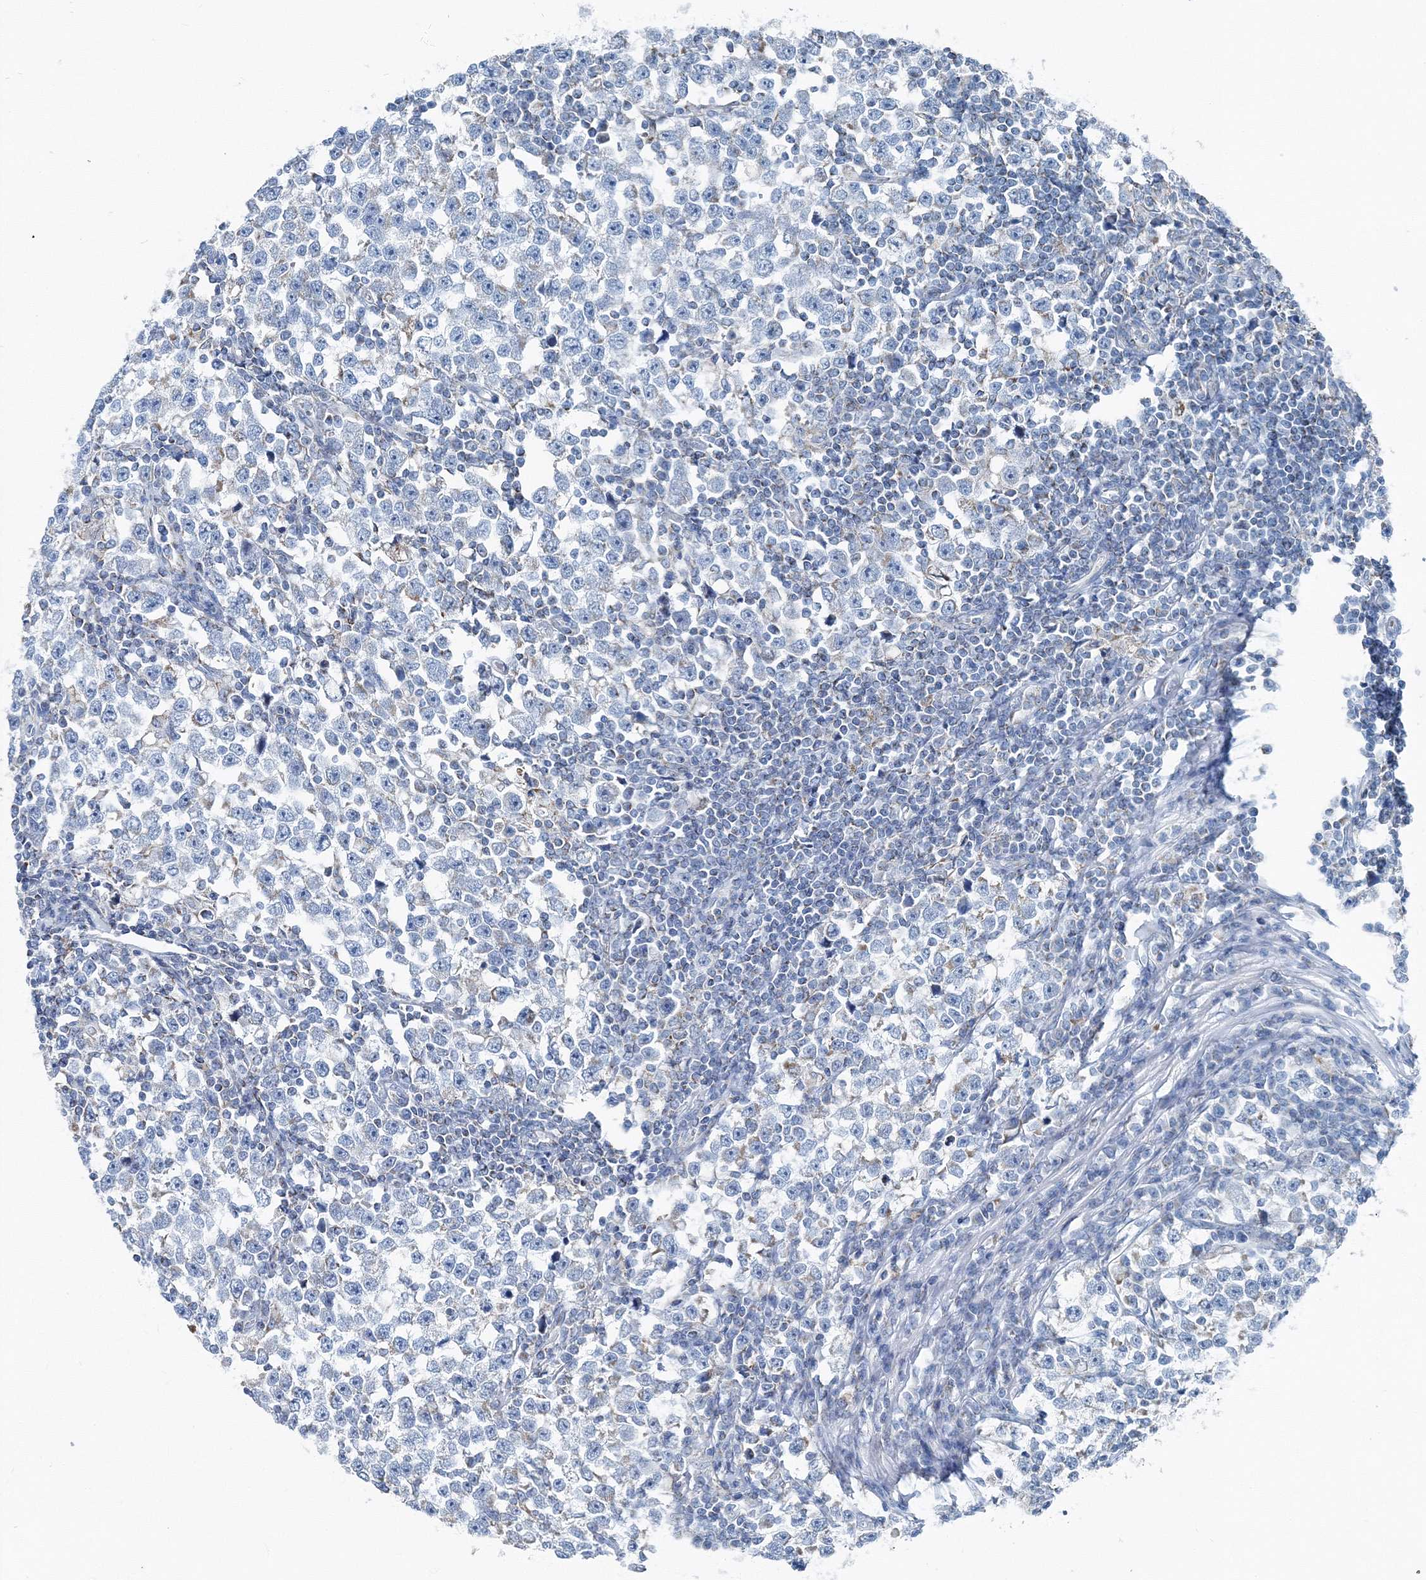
{"staining": {"intensity": "negative", "quantity": "none", "location": "none"}, "tissue": "testis cancer", "cell_type": "Tumor cells", "image_type": "cancer", "snomed": [{"axis": "morphology", "description": "Normal tissue, NOS"}, {"axis": "morphology", "description": "Seminoma, NOS"}, {"axis": "topography", "description": "Testis"}], "caption": "Protein analysis of testis cancer (seminoma) reveals no significant expression in tumor cells.", "gene": "GABARAPL2", "patient": {"sex": "male", "age": 43}}